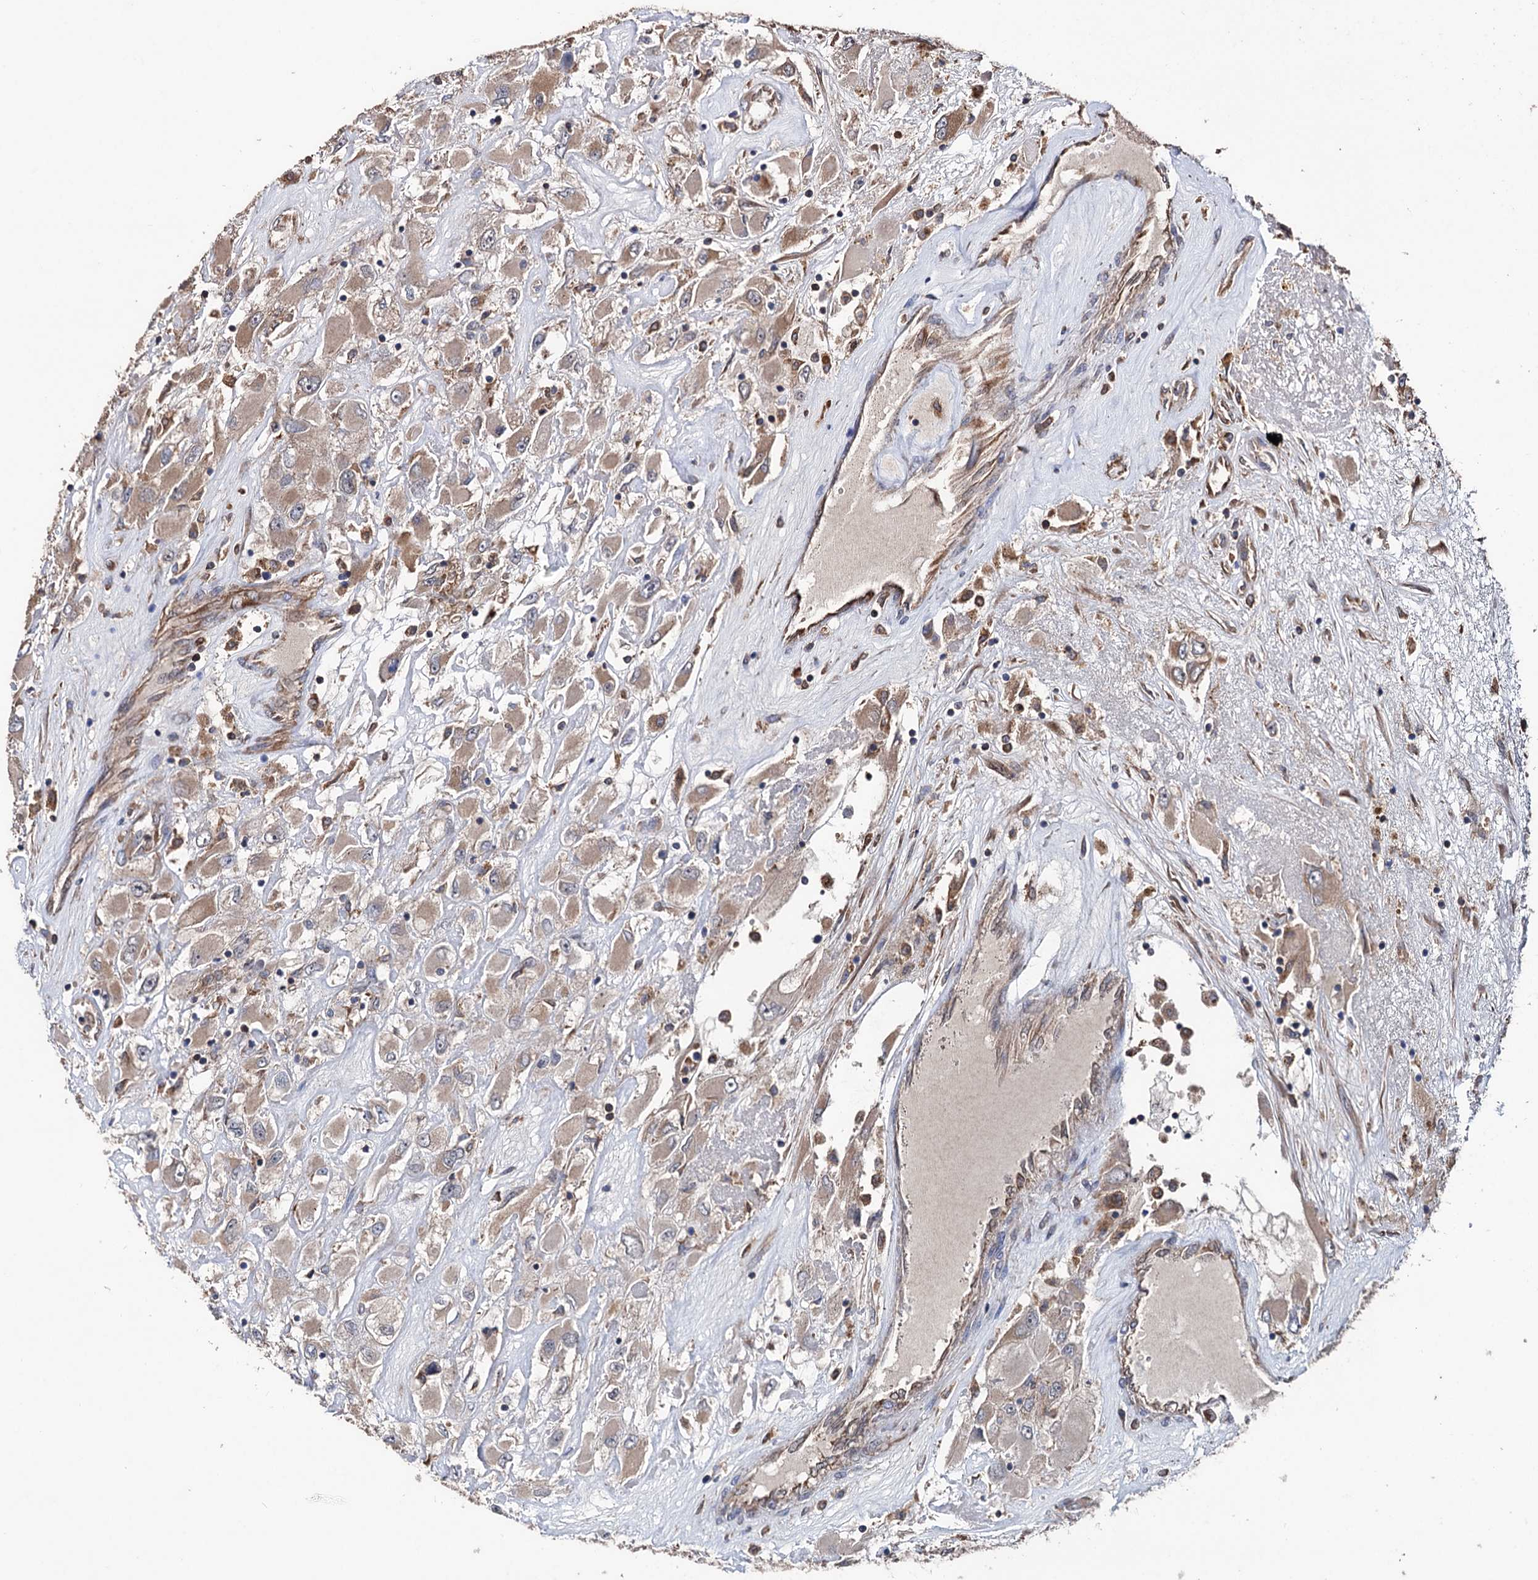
{"staining": {"intensity": "weak", "quantity": "<25%", "location": "cytoplasmic/membranous"}, "tissue": "renal cancer", "cell_type": "Tumor cells", "image_type": "cancer", "snomed": [{"axis": "morphology", "description": "Adenocarcinoma, NOS"}, {"axis": "topography", "description": "Kidney"}], "caption": "Micrograph shows no significant protein staining in tumor cells of renal adenocarcinoma.", "gene": "STING1", "patient": {"sex": "female", "age": 52}}